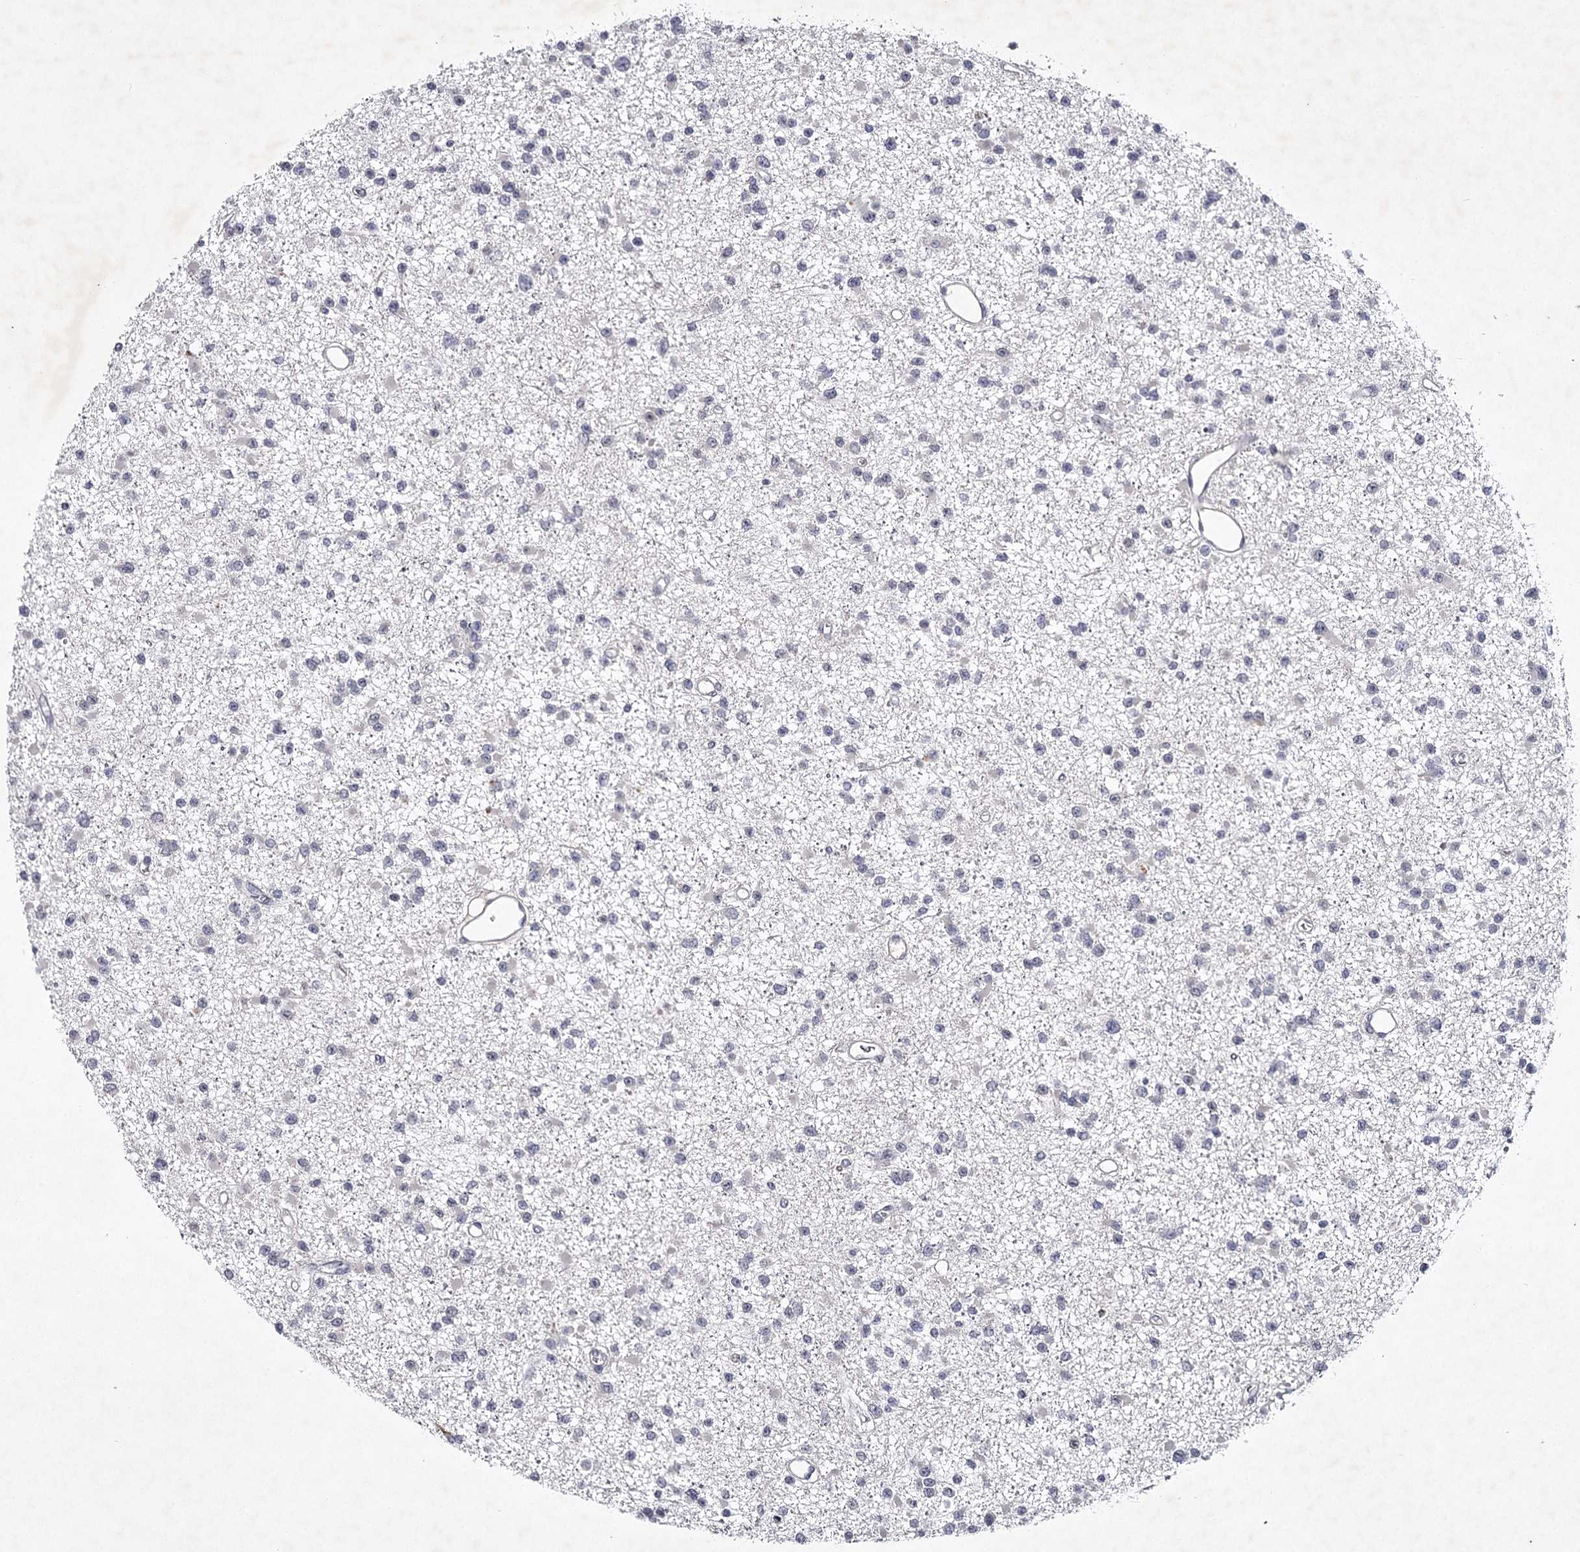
{"staining": {"intensity": "negative", "quantity": "none", "location": "none"}, "tissue": "glioma", "cell_type": "Tumor cells", "image_type": "cancer", "snomed": [{"axis": "morphology", "description": "Glioma, malignant, Low grade"}, {"axis": "topography", "description": "Brain"}], "caption": "Malignant glioma (low-grade) stained for a protein using immunohistochemistry (IHC) reveals no positivity tumor cells.", "gene": "FDXACB1", "patient": {"sex": "female", "age": 22}}